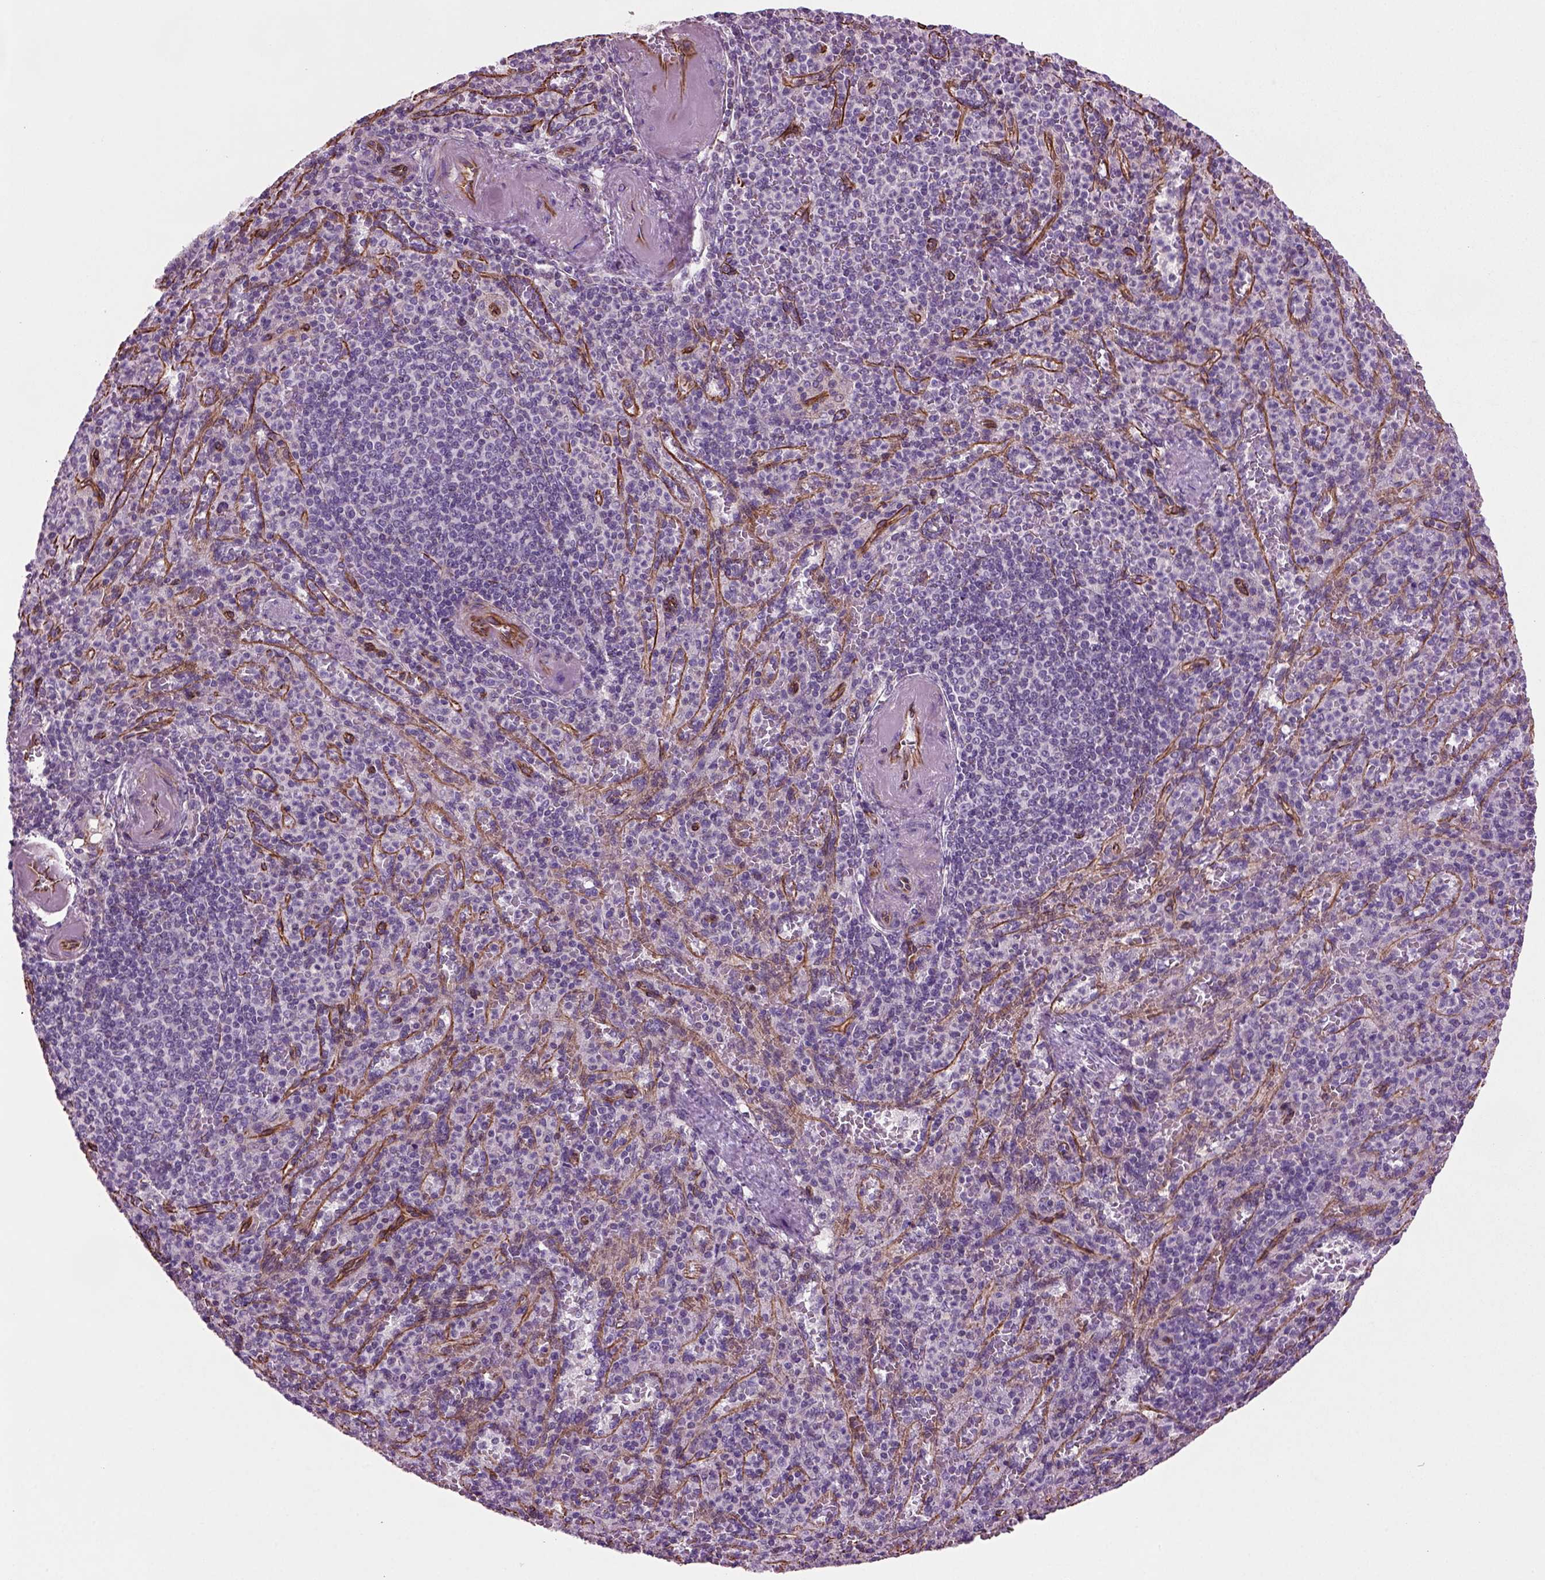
{"staining": {"intensity": "negative", "quantity": "none", "location": "none"}, "tissue": "spleen", "cell_type": "Cells in red pulp", "image_type": "normal", "snomed": [{"axis": "morphology", "description": "Normal tissue, NOS"}, {"axis": "topography", "description": "Spleen"}], "caption": "DAB immunohistochemical staining of benign spleen exhibits no significant expression in cells in red pulp. (DAB immunohistochemistry with hematoxylin counter stain).", "gene": "ACER3", "patient": {"sex": "female", "age": 74}}